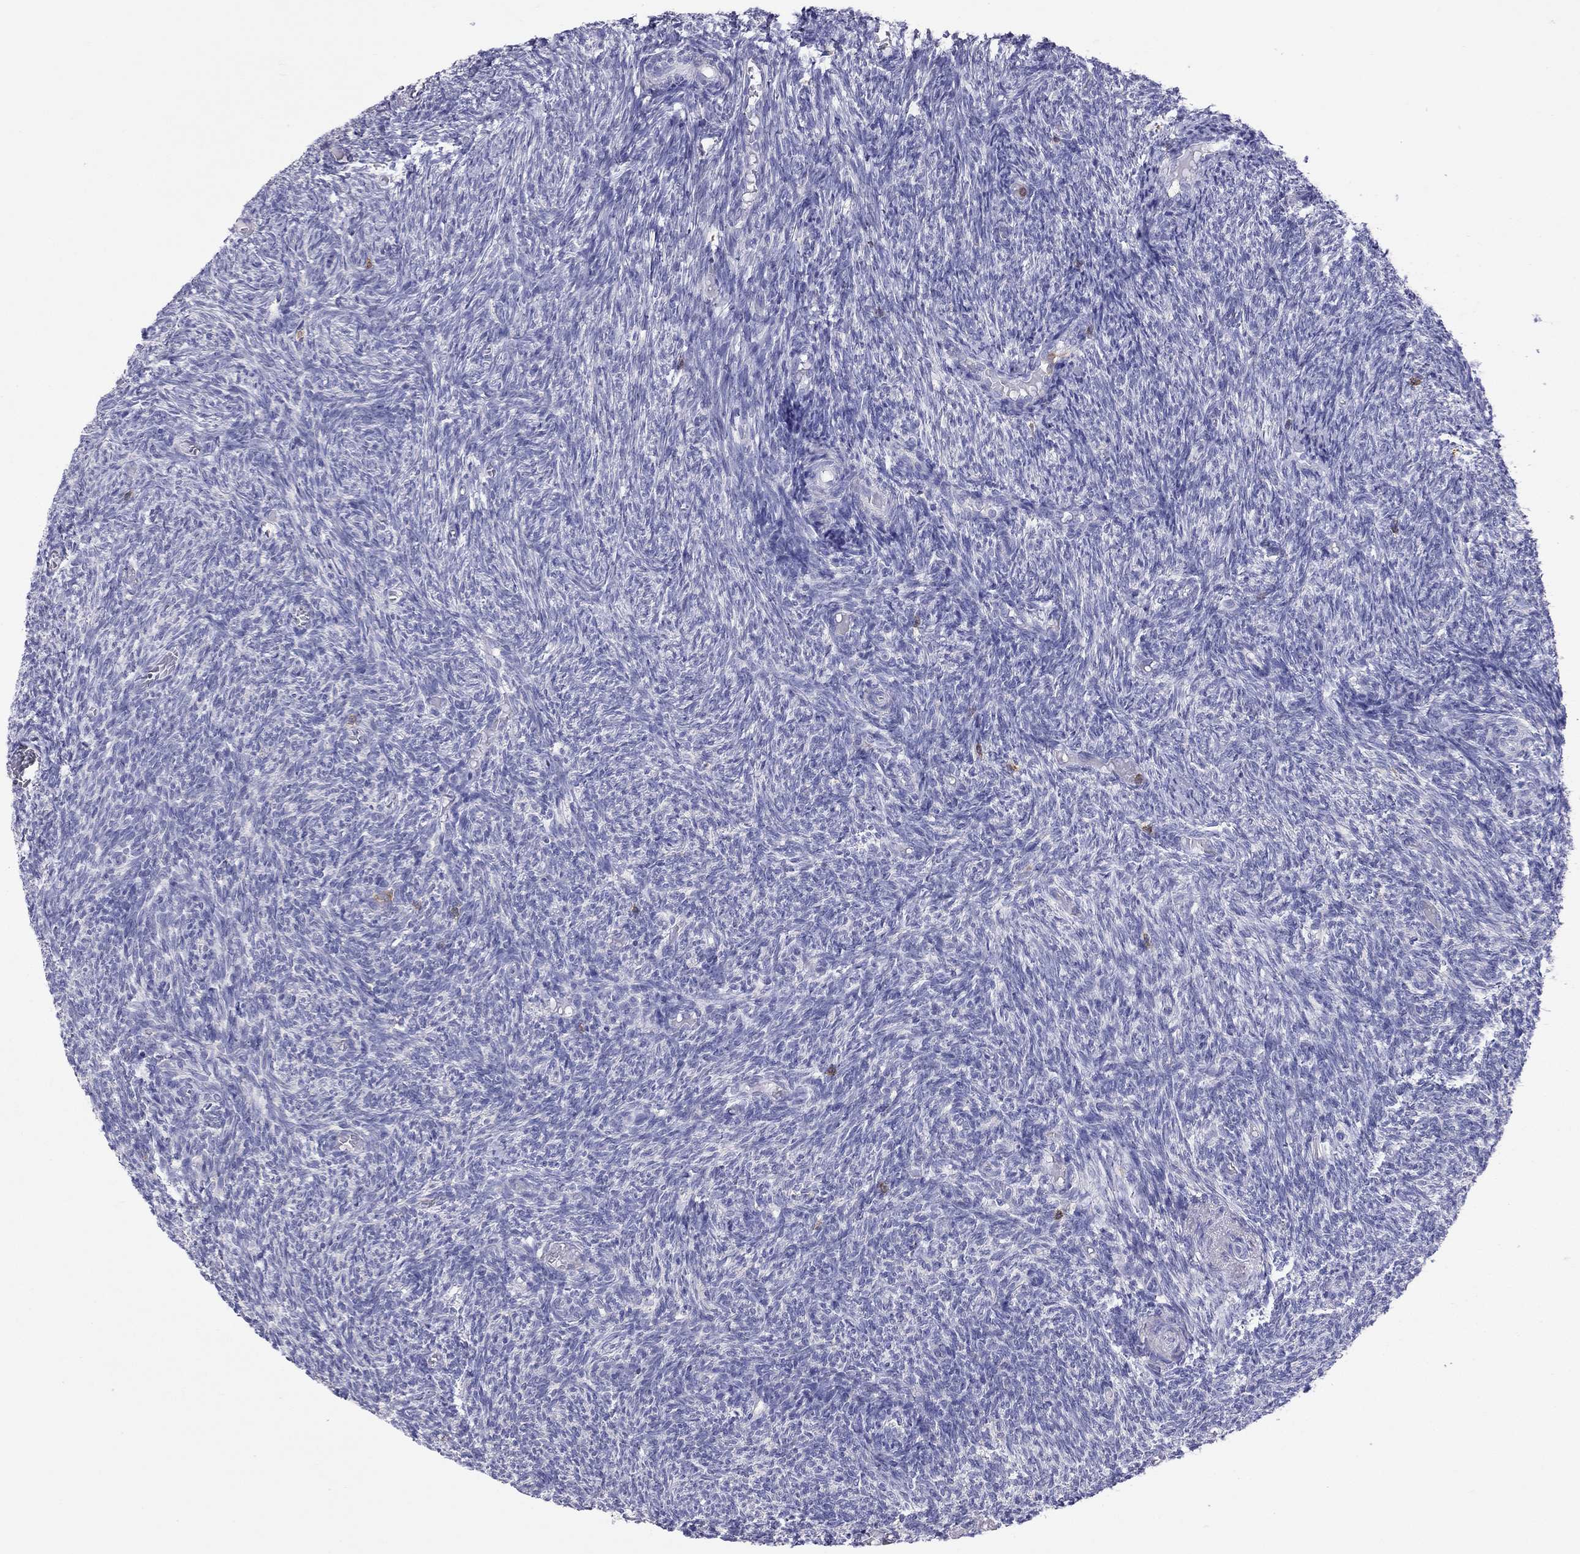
{"staining": {"intensity": "negative", "quantity": "none", "location": "none"}, "tissue": "ovary", "cell_type": "Follicle cells", "image_type": "normal", "snomed": [{"axis": "morphology", "description": "Normal tissue, NOS"}, {"axis": "topography", "description": "Ovary"}], "caption": "The IHC photomicrograph has no significant positivity in follicle cells of ovary.", "gene": "ENSG00000288637", "patient": {"sex": "female", "age": 39}}